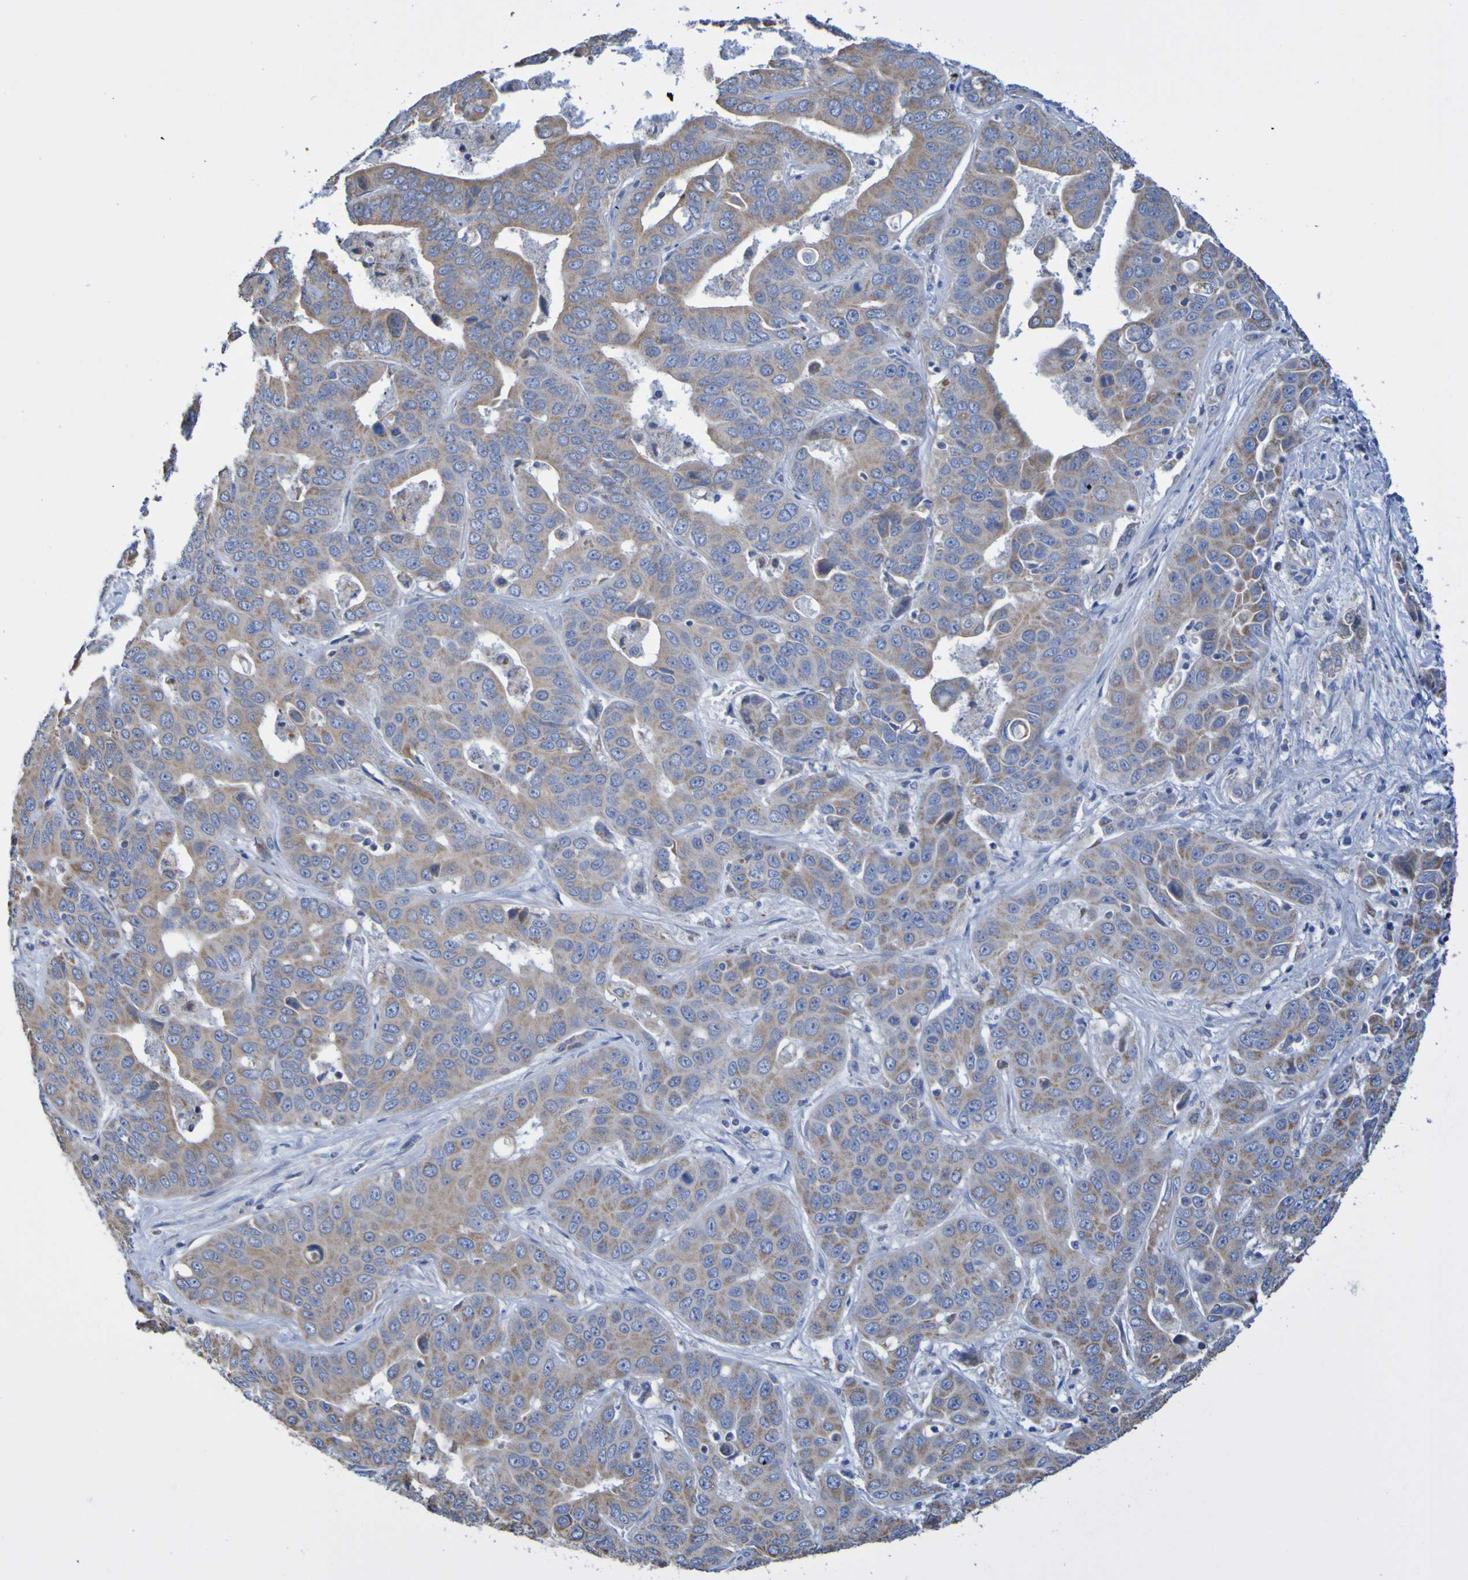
{"staining": {"intensity": "moderate", "quantity": ">75%", "location": "cytoplasmic/membranous"}, "tissue": "liver cancer", "cell_type": "Tumor cells", "image_type": "cancer", "snomed": [{"axis": "morphology", "description": "Cholangiocarcinoma"}, {"axis": "topography", "description": "Liver"}], "caption": "A brown stain labels moderate cytoplasmic/membranous positivity of a protein in human cholangiocarcinoma (liver) tumor cells.", "gene": "CNTN2", "patient": {"sex": "female", "age": 52}}